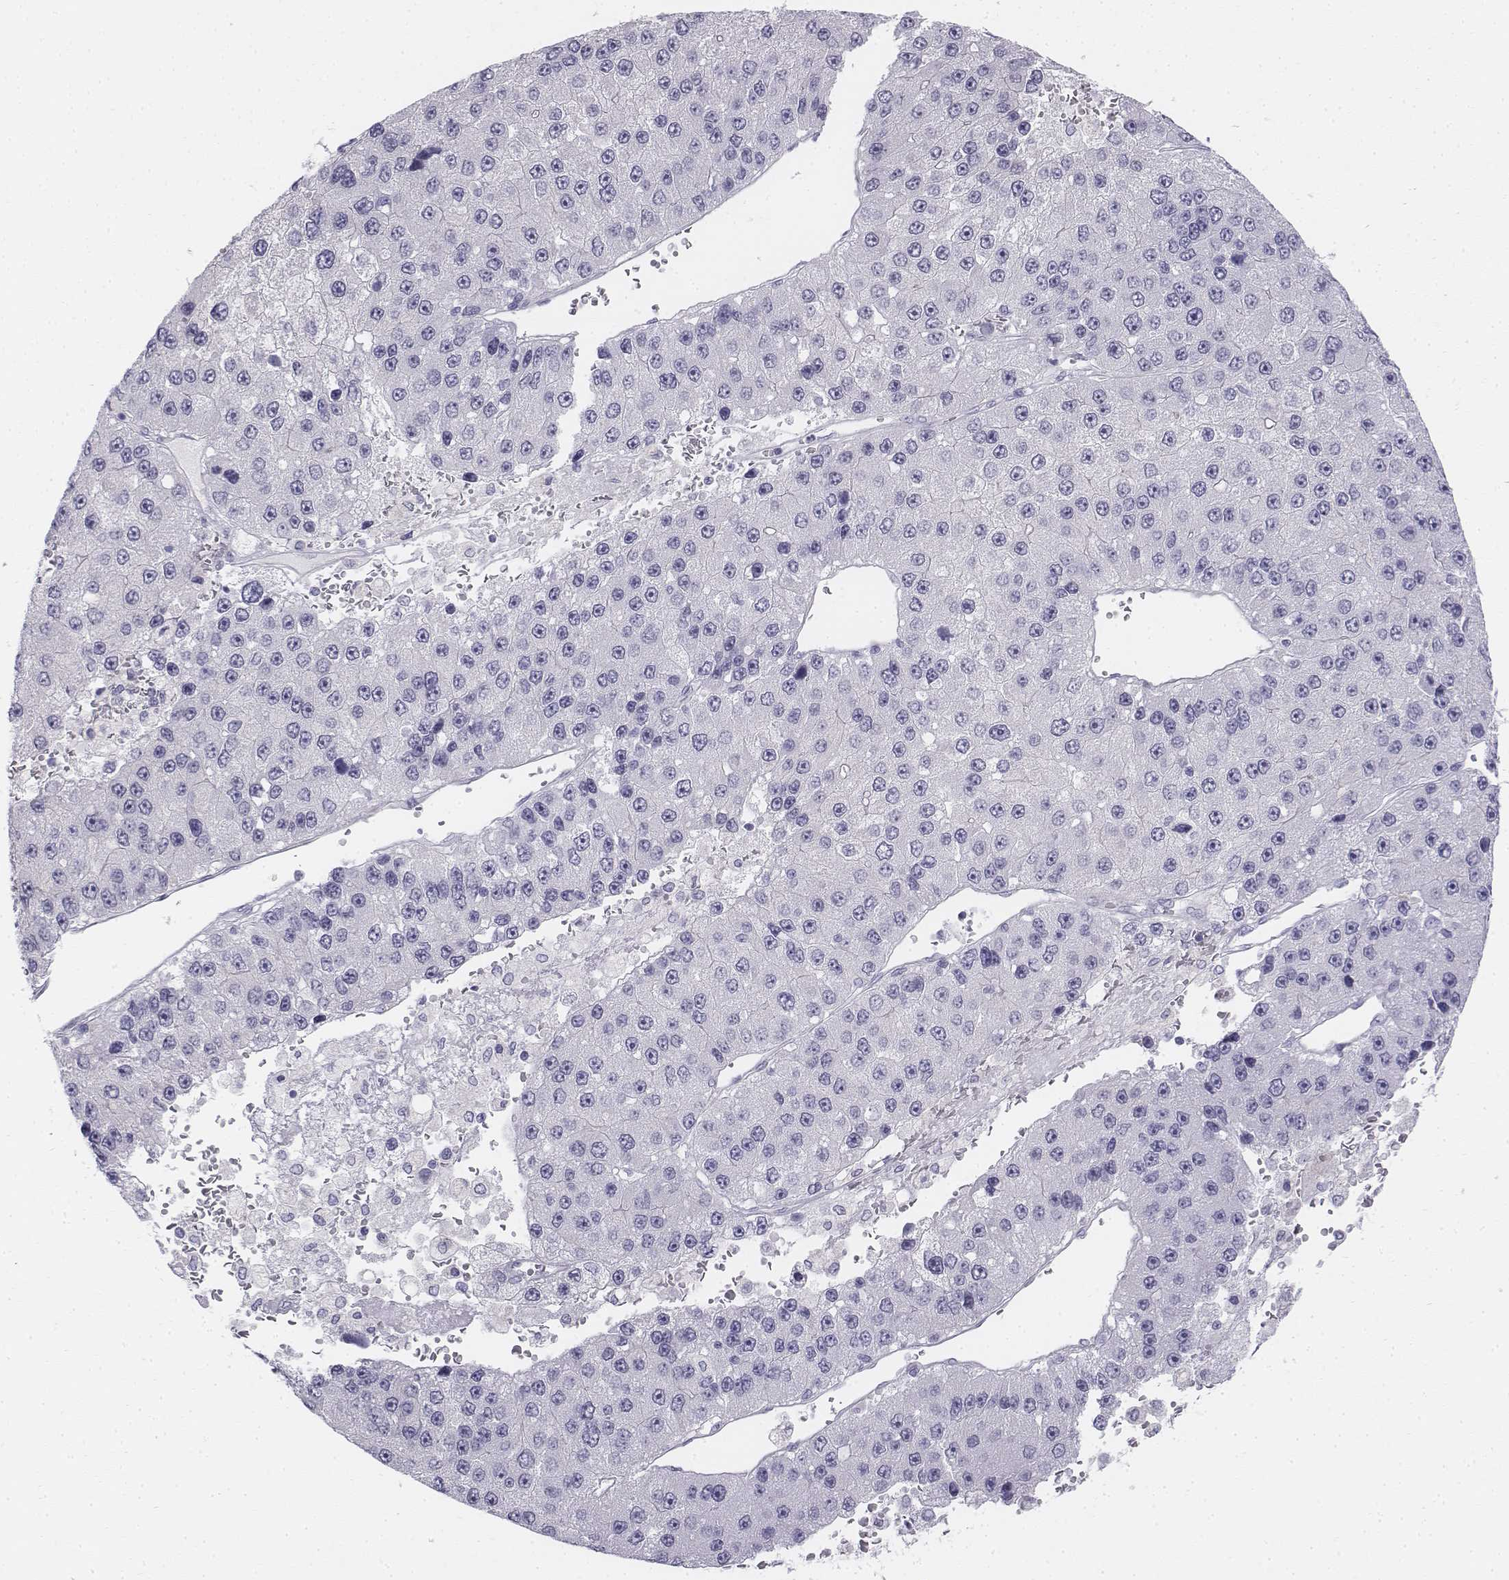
{"staining": {"intensity": "negative", "quantity": "none", "location": "none"}, "tissue": "liver cancer", "cell_type": "Tumor cells", "image_type": "cancer", "snomed": [{"axis": "morphology", "description": "Carcinoma, Hepatocellular, NOS"}, {"axis": "topography", "description": "Liver"}], "caption": "Immunohistochemistry of liver hepatocellular carcinoma reveals no expression in tumor cells.", "gene": "TH", "patient": {"sex": "female", "age": 73}}